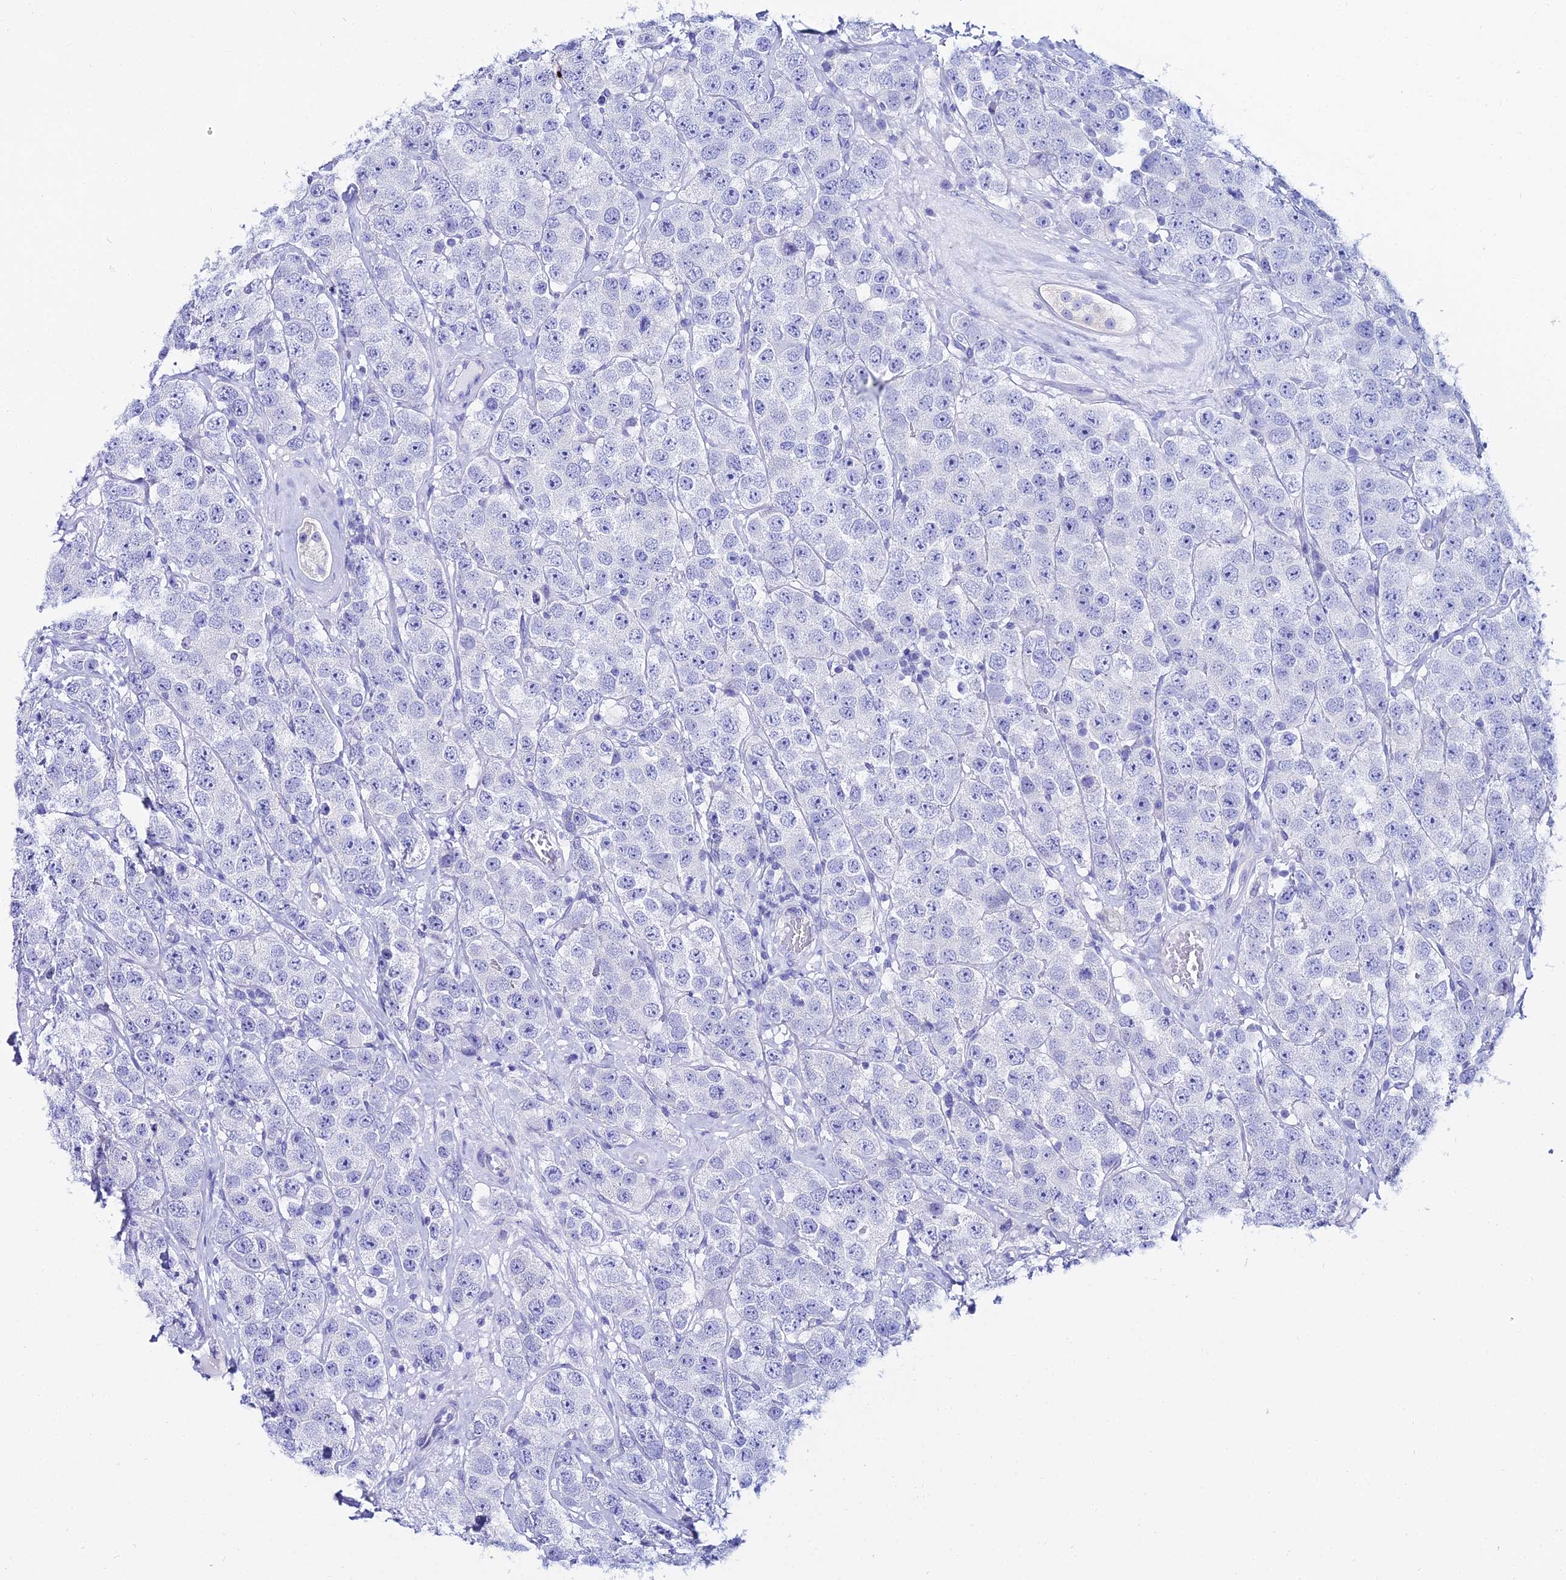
{"staining": {"intensity": "negative", "quantity": "none", "location": "none"}, "tissue": "testis cancer", "cell_type": "Tumor cells", "image_type": "cancer", "snomed": [{"axis": "morphology", "description": "Seminoma, NOS"}, {"axis": "topography", "description": "Testis"}], "caption": "Testis cancer was stained to show a protein in brown. There is no significant positivity in tumor cells. Nuclei are stained in blue.", "gene": "OR4D5", "patient": {"sex": "male", "age": 28}}